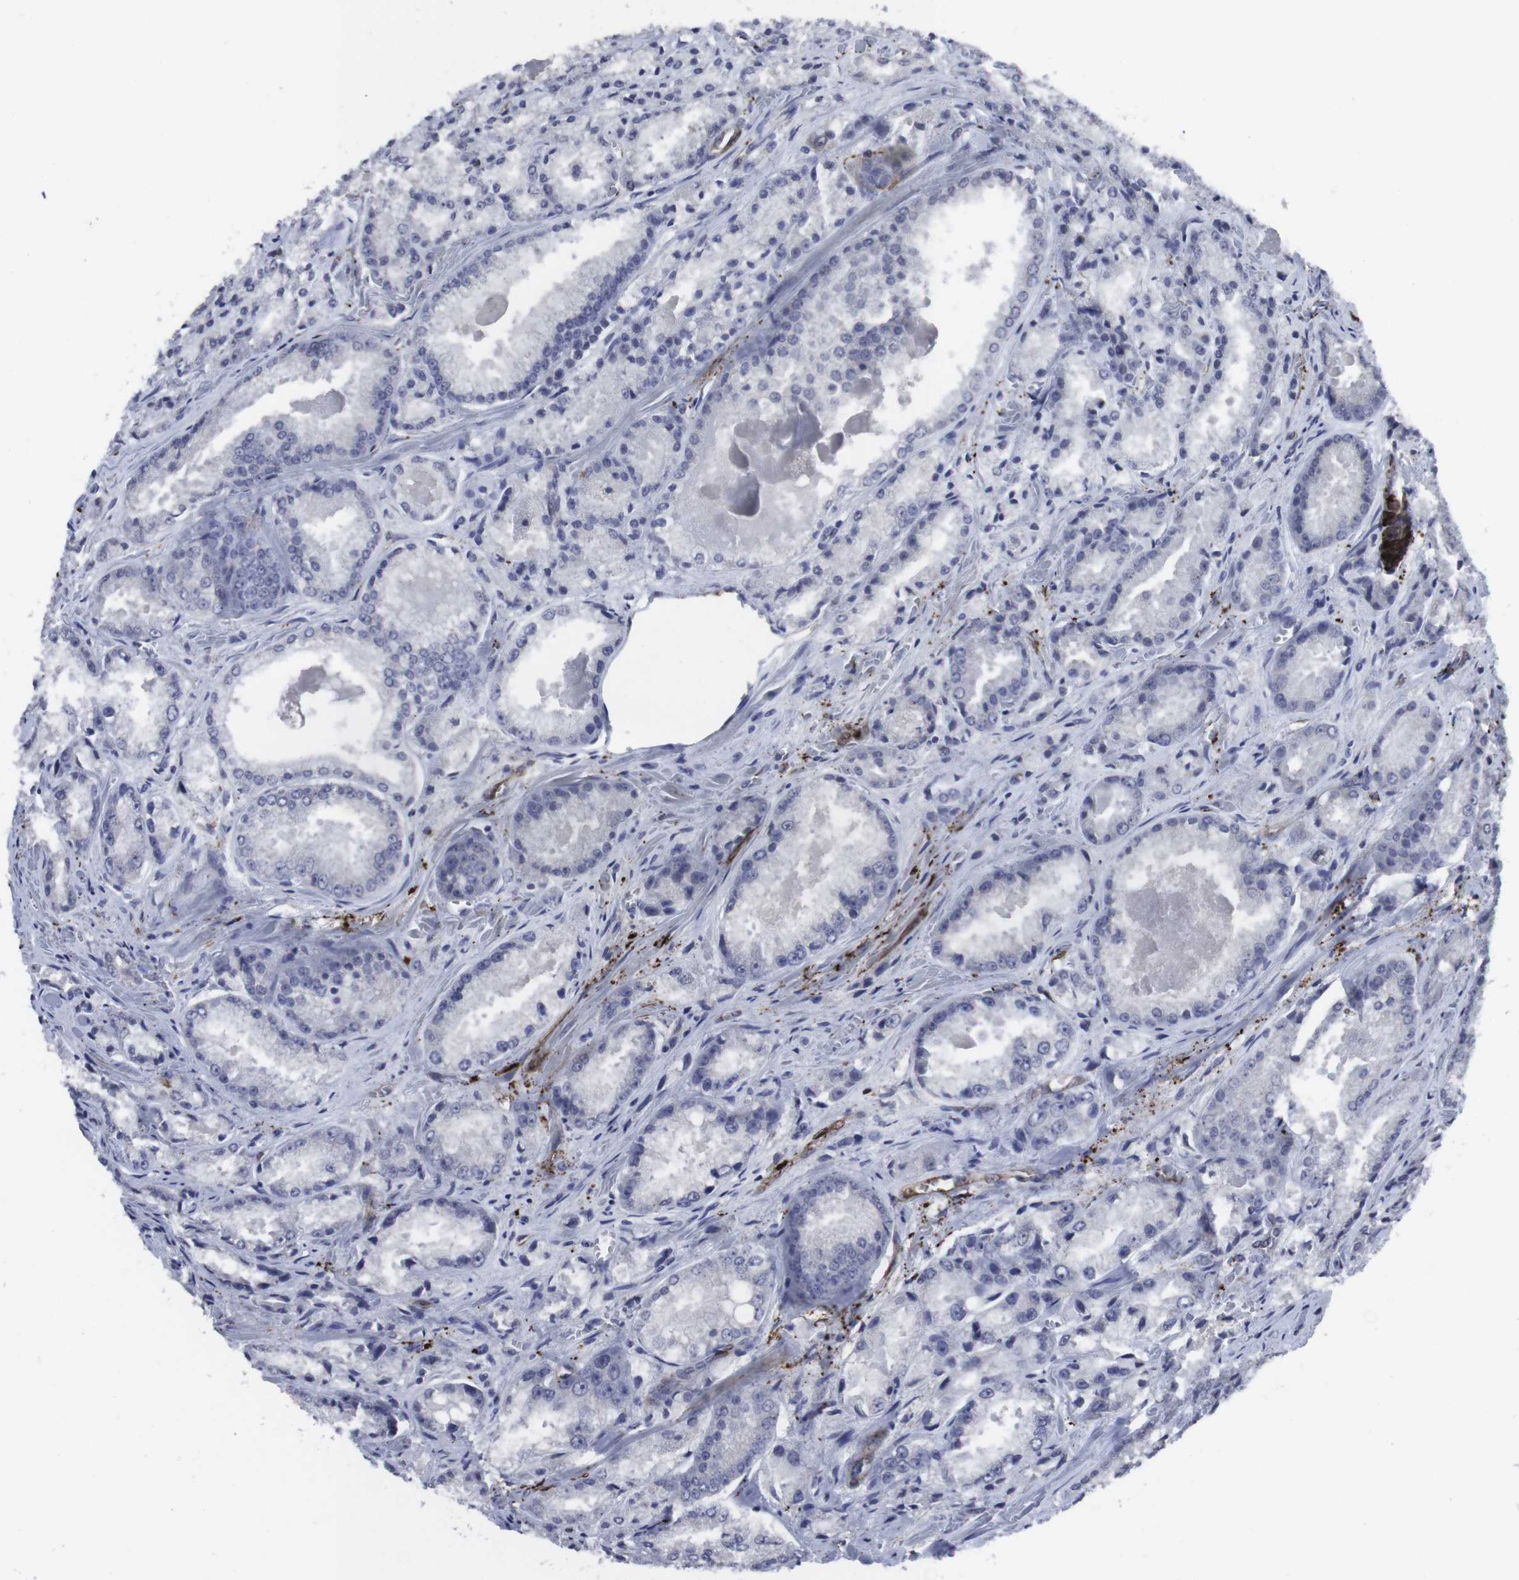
{"staining": {"intensity": "negative", "quantity": "none", "location": "none"}, "tissue": "prostate cancer", "cell_type": "Tumor cells", "image_type": "cancer", "snomed": [{"axis": "morphology", "description": "Adenocarcinoma, Low grade"}, {"axis": "topography", "description": "Prostate"}], "caption": "This is a histopathology image of IHC staining of low-grade adenocarcinoma (prostate), which shows no expression in tumor cells.", "gene": "SNCG", "patient": {"sex": "male", "age": 64}}